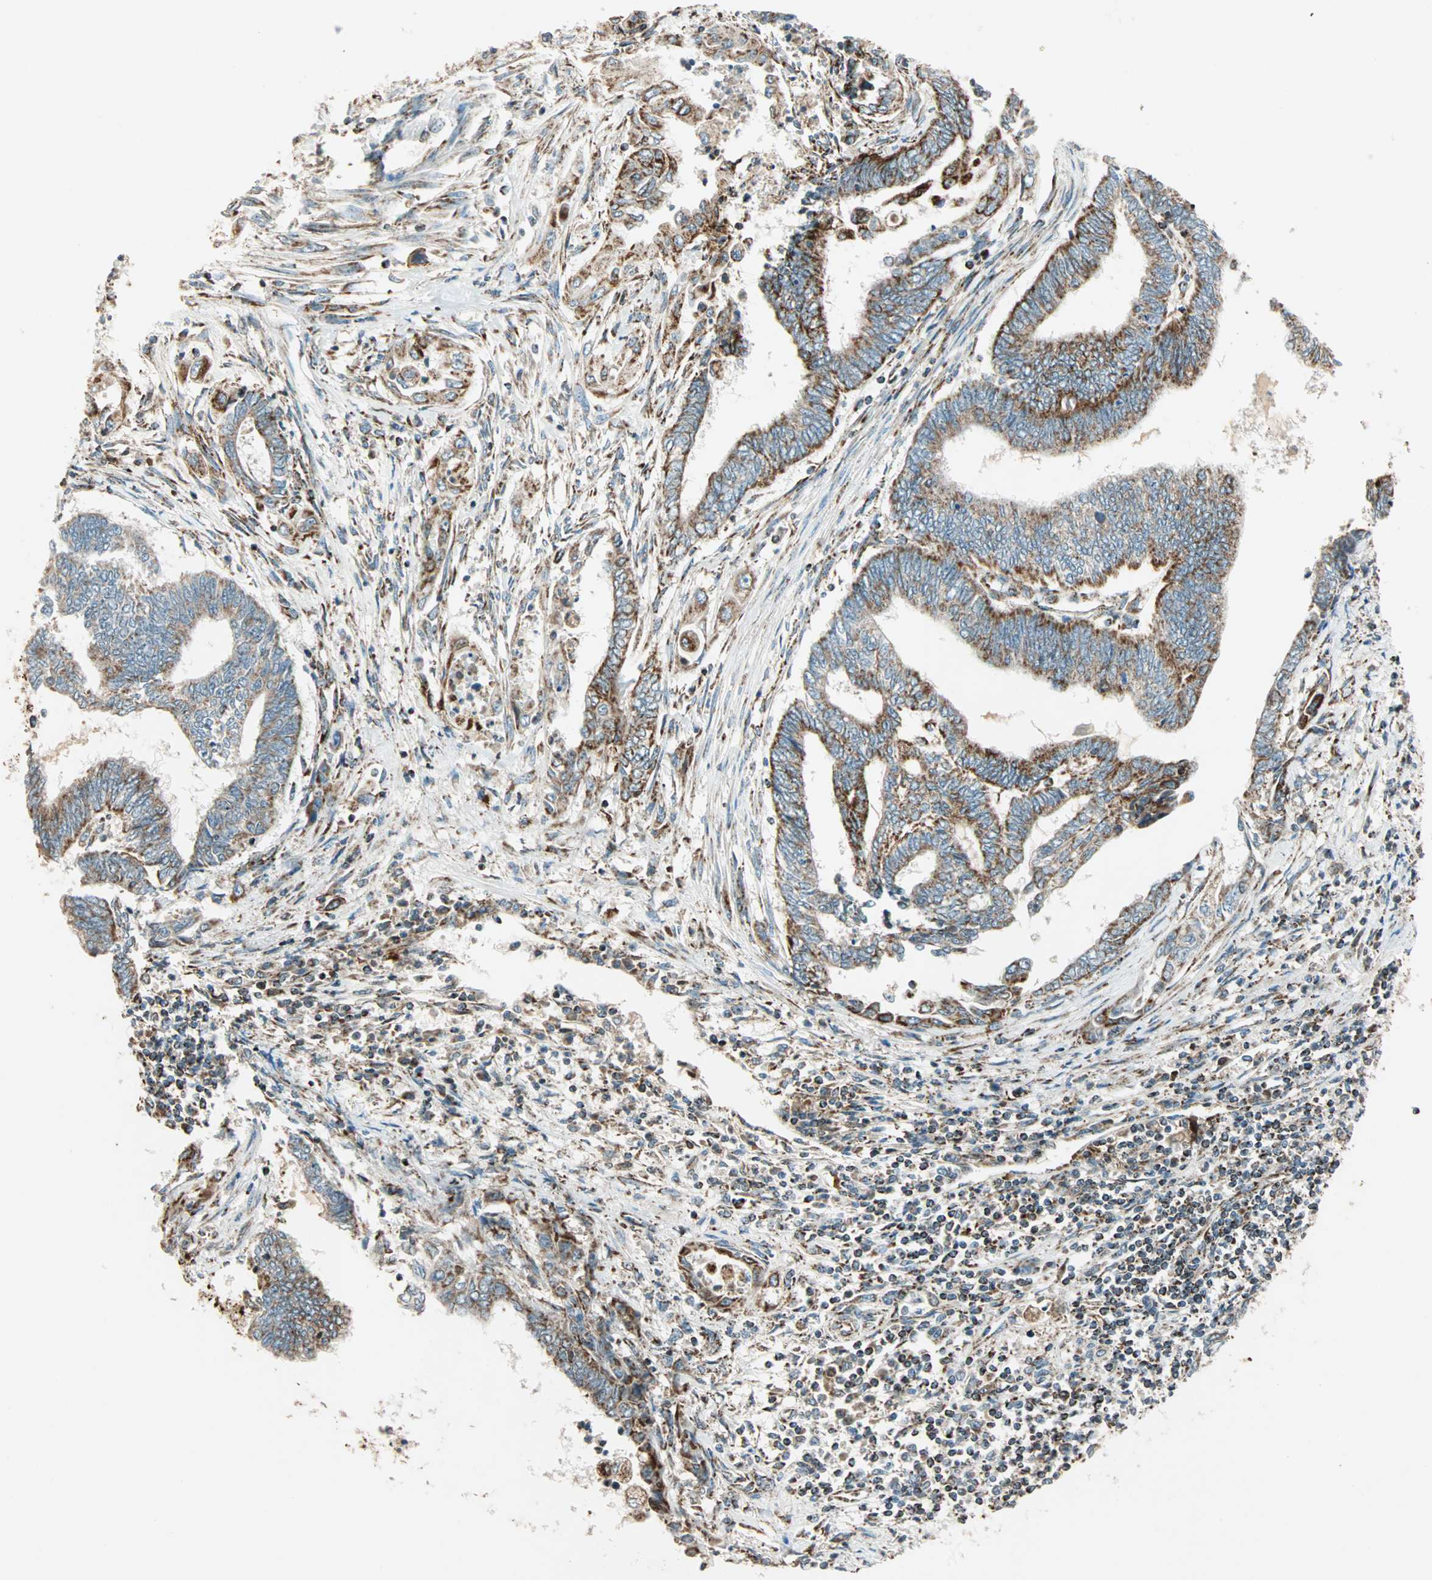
{"staining": {"intensity": "weak", "quantity": ">75%", "location": "cytoplasmic/membranous"}, "tissue": "endometrial cancer", "cell_type": "Tumor cells", "image_type": "cancer", "snomed": [{"axis": "morphology", "description": "Adenocarcinoma, NOS"}, {"axis": "topography", "description": "Uterus"}, {"axis": "topography", "description": "Endometrium"}], "caption": "Protein expression analysis of human endometrial adenocarcinoma reveals weak cytoplasmic/membranous expression in about >75% of tumor cells. (brown staining indicates protein expression, while blue staining denotes nuclei).", "gene": "SPRY4", "patient": {"sex": "female", "age": 70}}